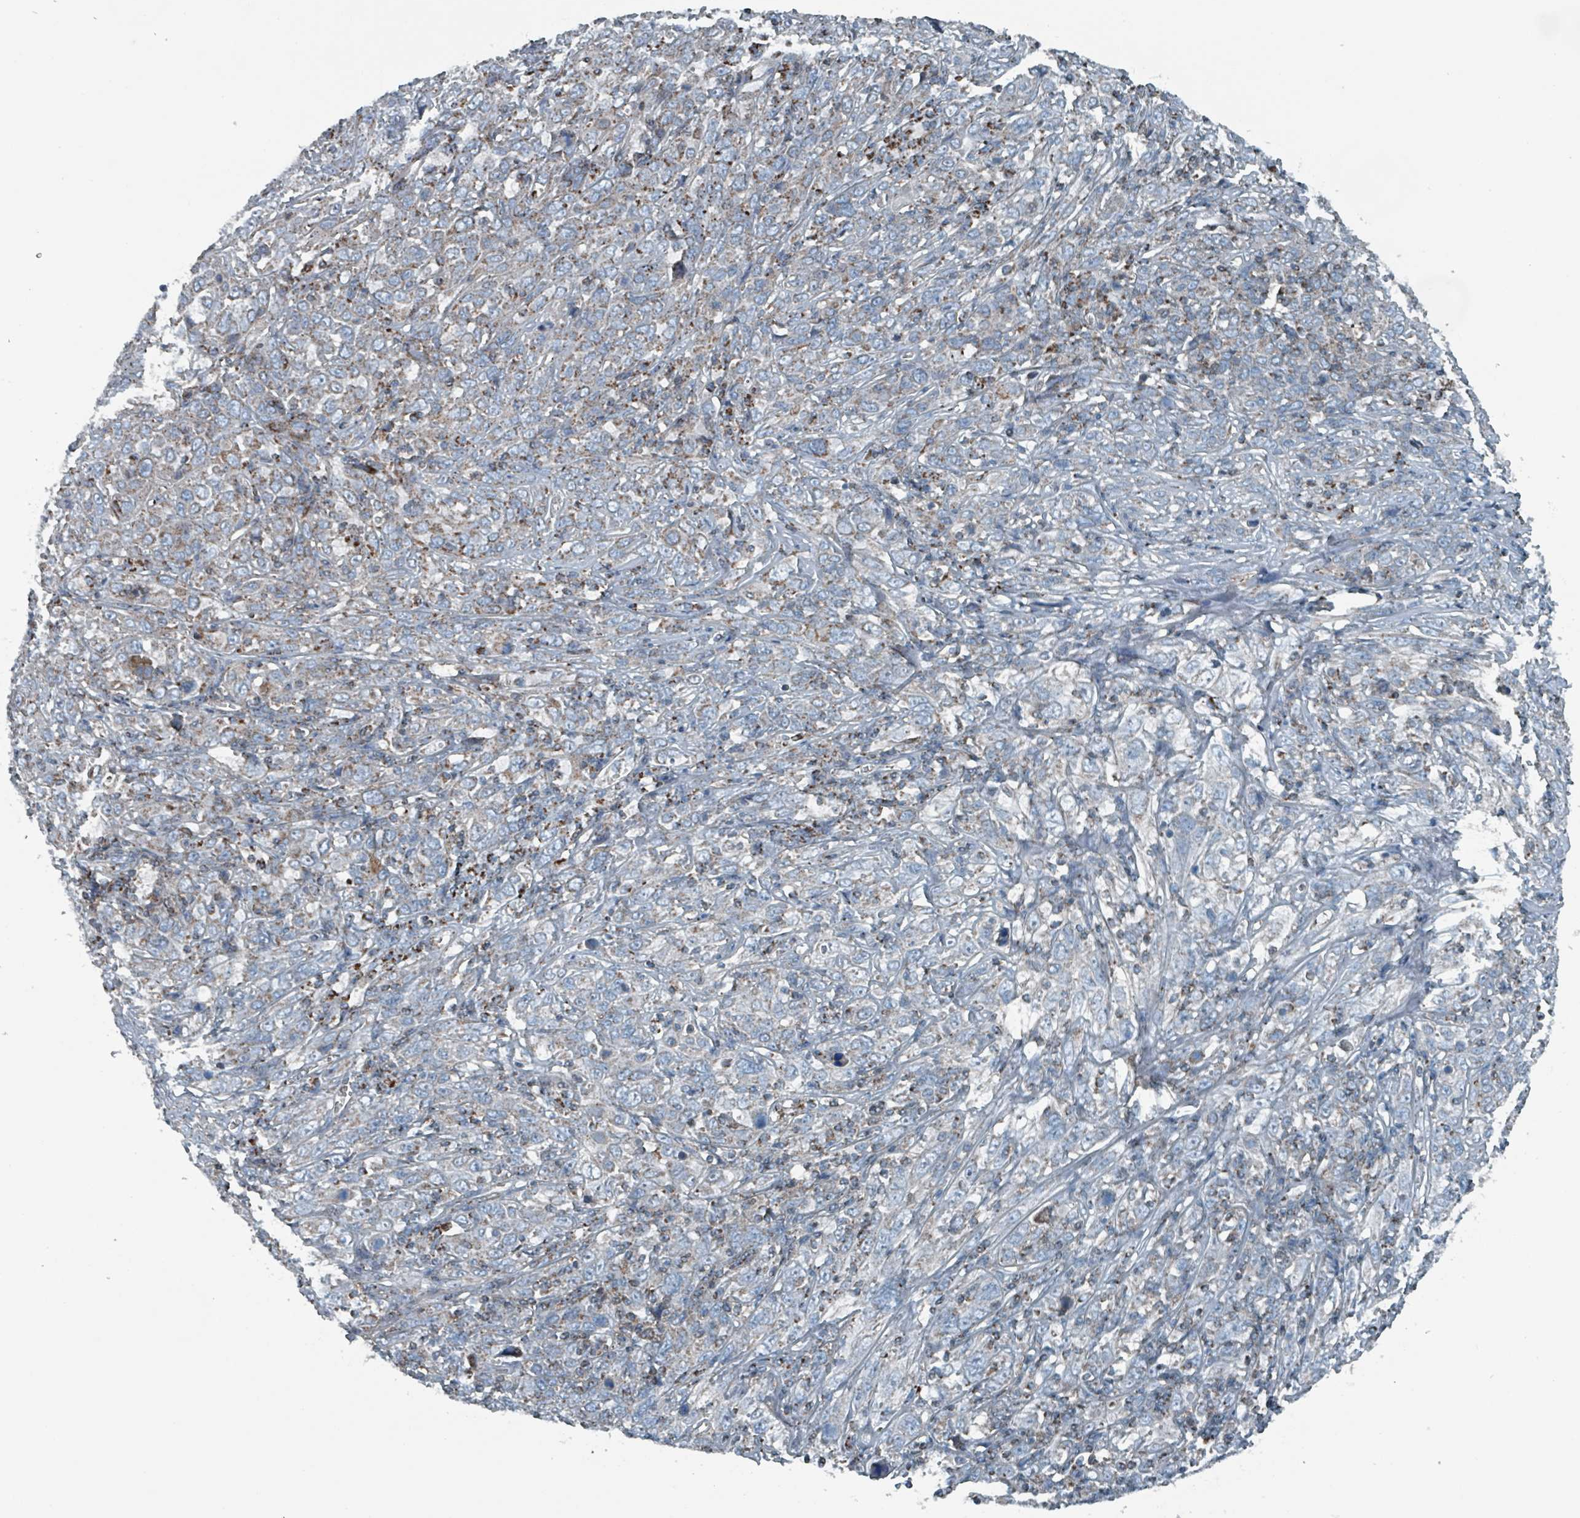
{"staining": {"intensity": "strong", "quantity": "<25%", "location": "cytoplasmic/membranous"}, "tissue": "cervical cancer", "cell_type": "Tumor cells", "image_type": "cancer", "snomed": [{"axis": "morphology", "description": "Squamous cell carcinoma, NOS"}, {"axis": "topography", "description": "Cervix"}], "caption": "Strong cytoplasmic/membranous protein expression is identified in approximately <25% of tumor cells in cervical cancer (squamous cell carcinoma).", "gene": "ABHD18", "patient": {"sex": "female", "age": 46}}